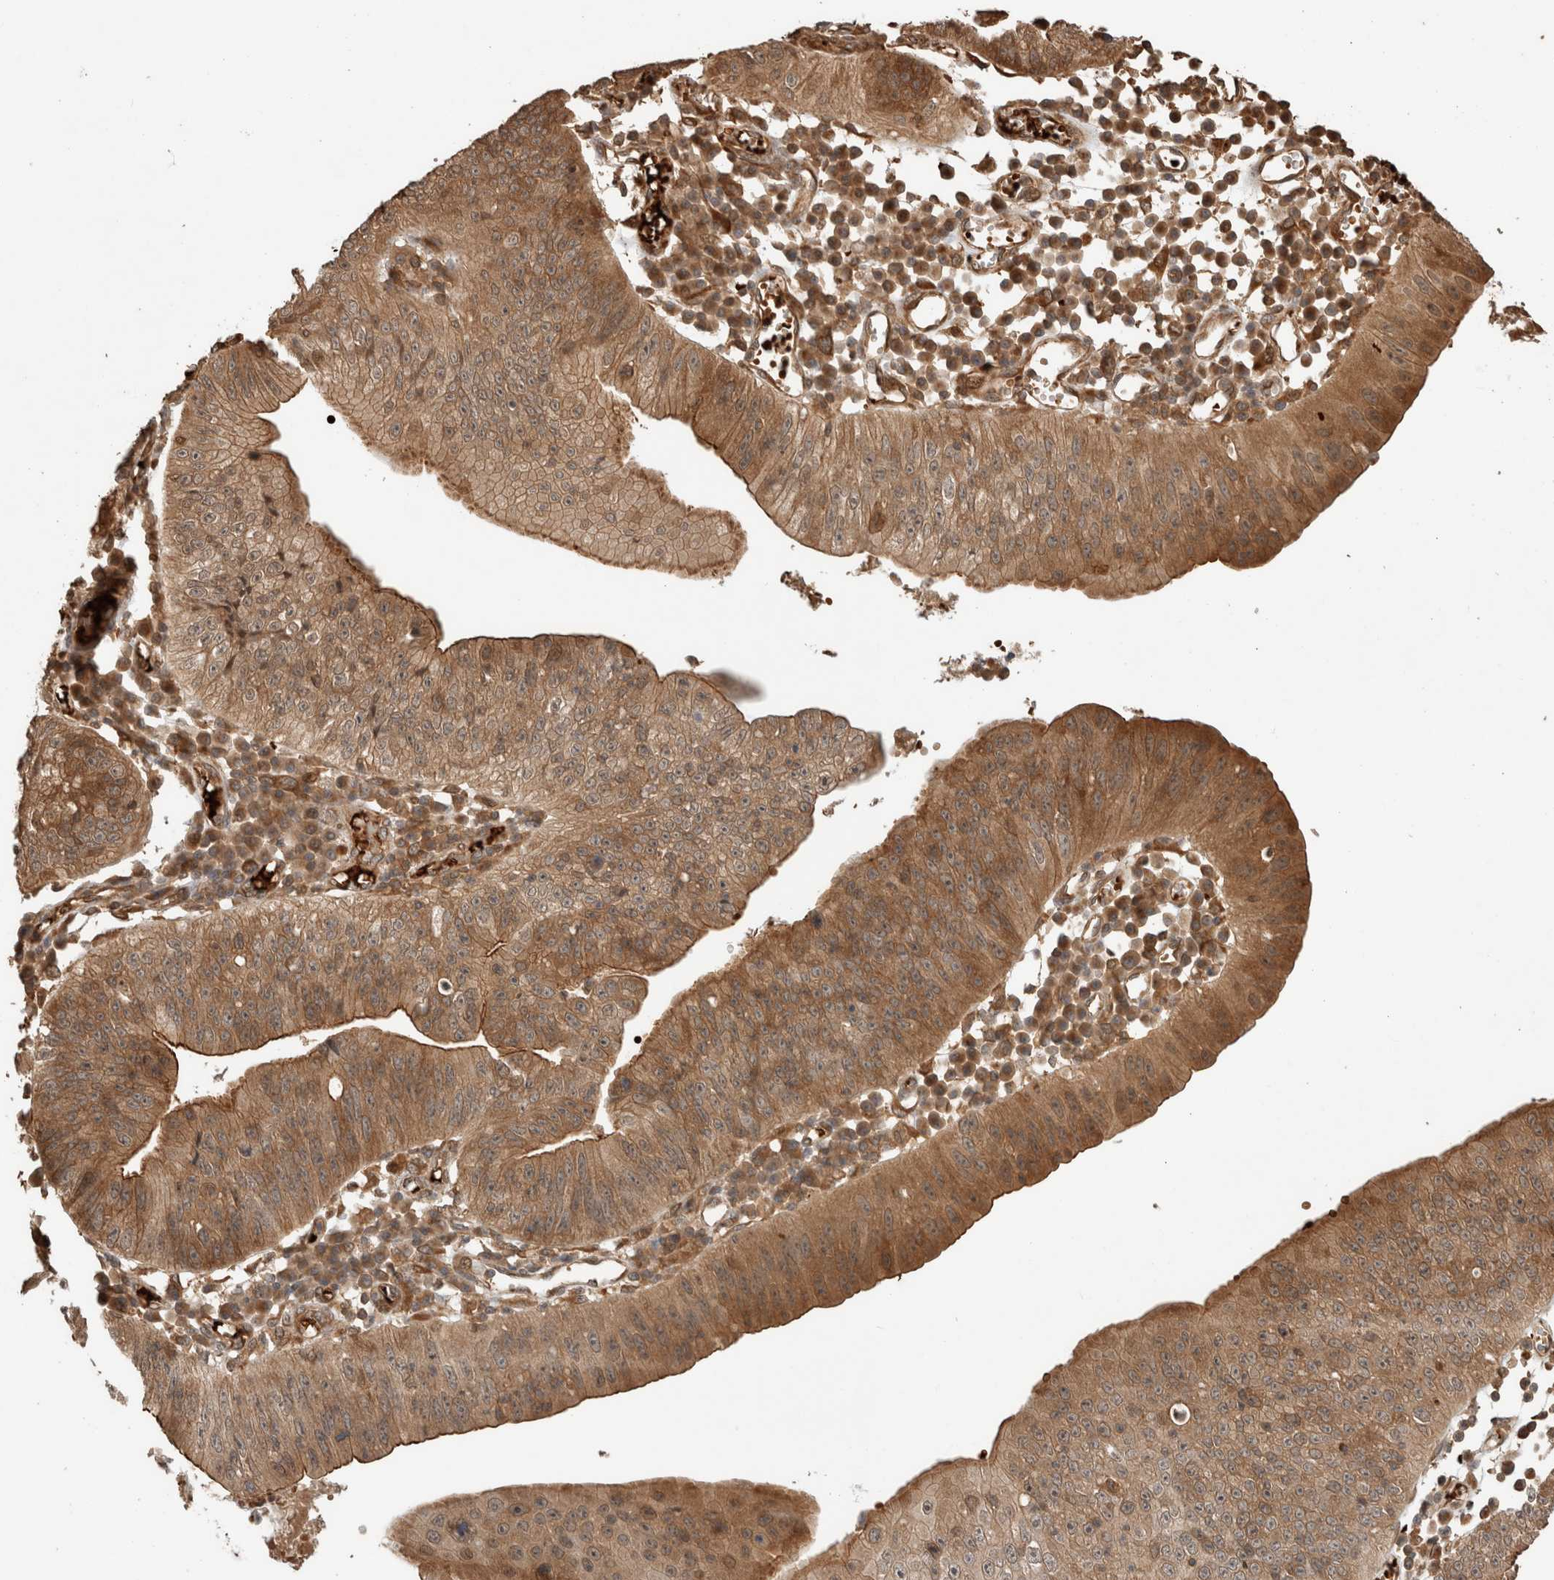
{"staining": {"intensity": "strong", "quantity": ">75%", "location": "cytoplasmic/membranous"}, "tissue": "stomach cancer", "cell_type": "Tumor cells", "image_type": "cancer", "snomed": [{"axis": "morphology", "description": "Adenocarcinoma, NOS"}, {"axis": "topography", "description": "Stomach"}], "caption": "IHC histopathology image of neoplastic tissue: human stomach cancer stained using IHC demonstrates high levels of strong protein expression localized specifically in the cytoplasmic/membranous of tumor cells, appearing as a cytoplasmic/membranous brown color.", "gene": "OTUD6B", "patient": {"sex": "male", "age": 59}}